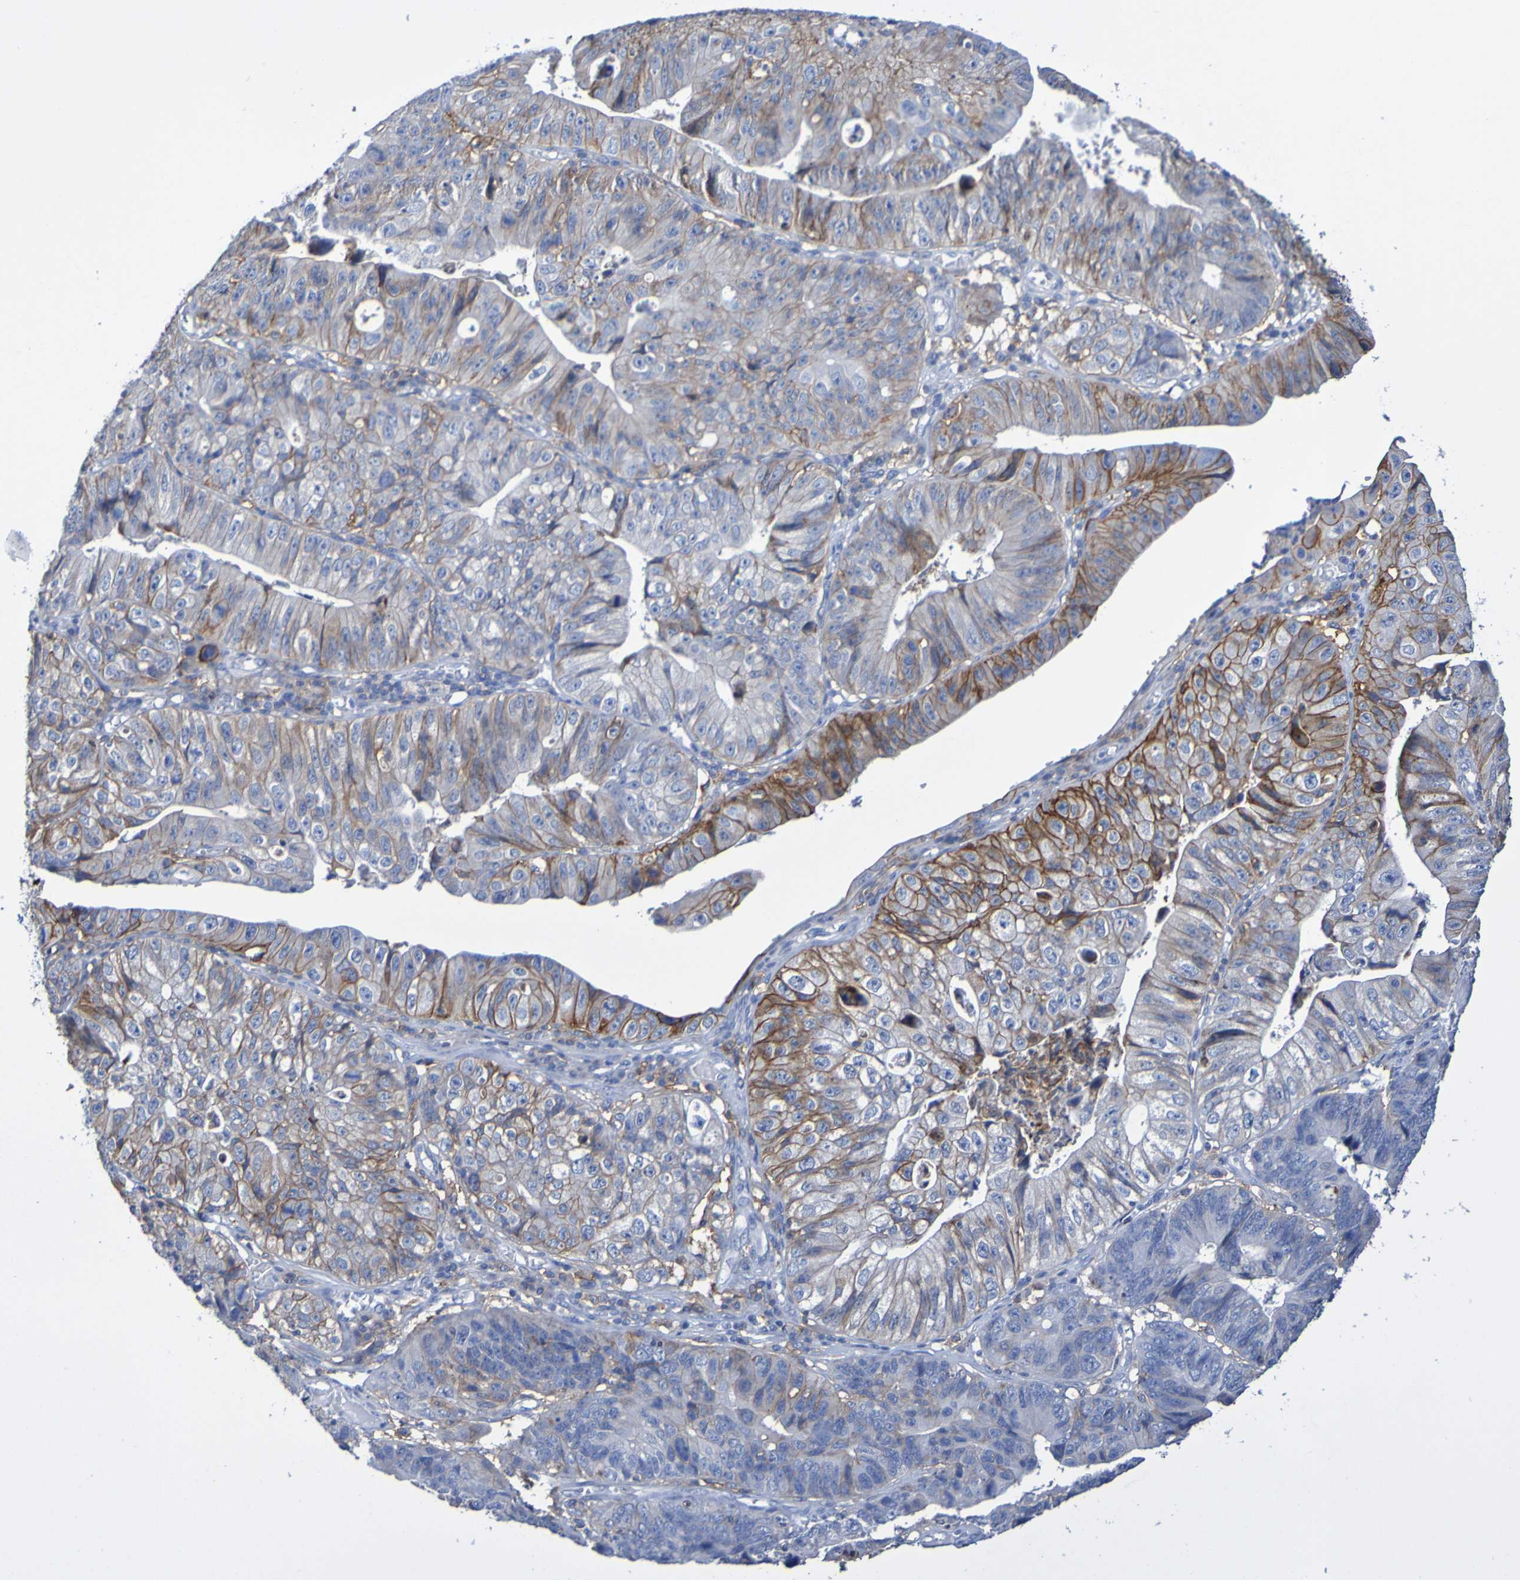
{"staining": {"intensity": "moderate", "quantity": "25%-75%", "location": "cytoplasmic/membranous"}, "tissue": "stomach cancer", "cell_type": "Tumor cells", "image_type": "cancer", "snomed": [{"axis": "morphology", "description": "Adenocarcinoma, NOS"}, {"axis": "topography", "description": "Stomach"}], "caption": "About 25%-75% of tumor cells in stomach cancer (adenocarcinoma) show moderate cytoplasmic/membranous protein positivity as visualized by brown immunohistochemical staining.", "gene": "SLC3A2", "patient": {"sex": "male", "age": 59}}